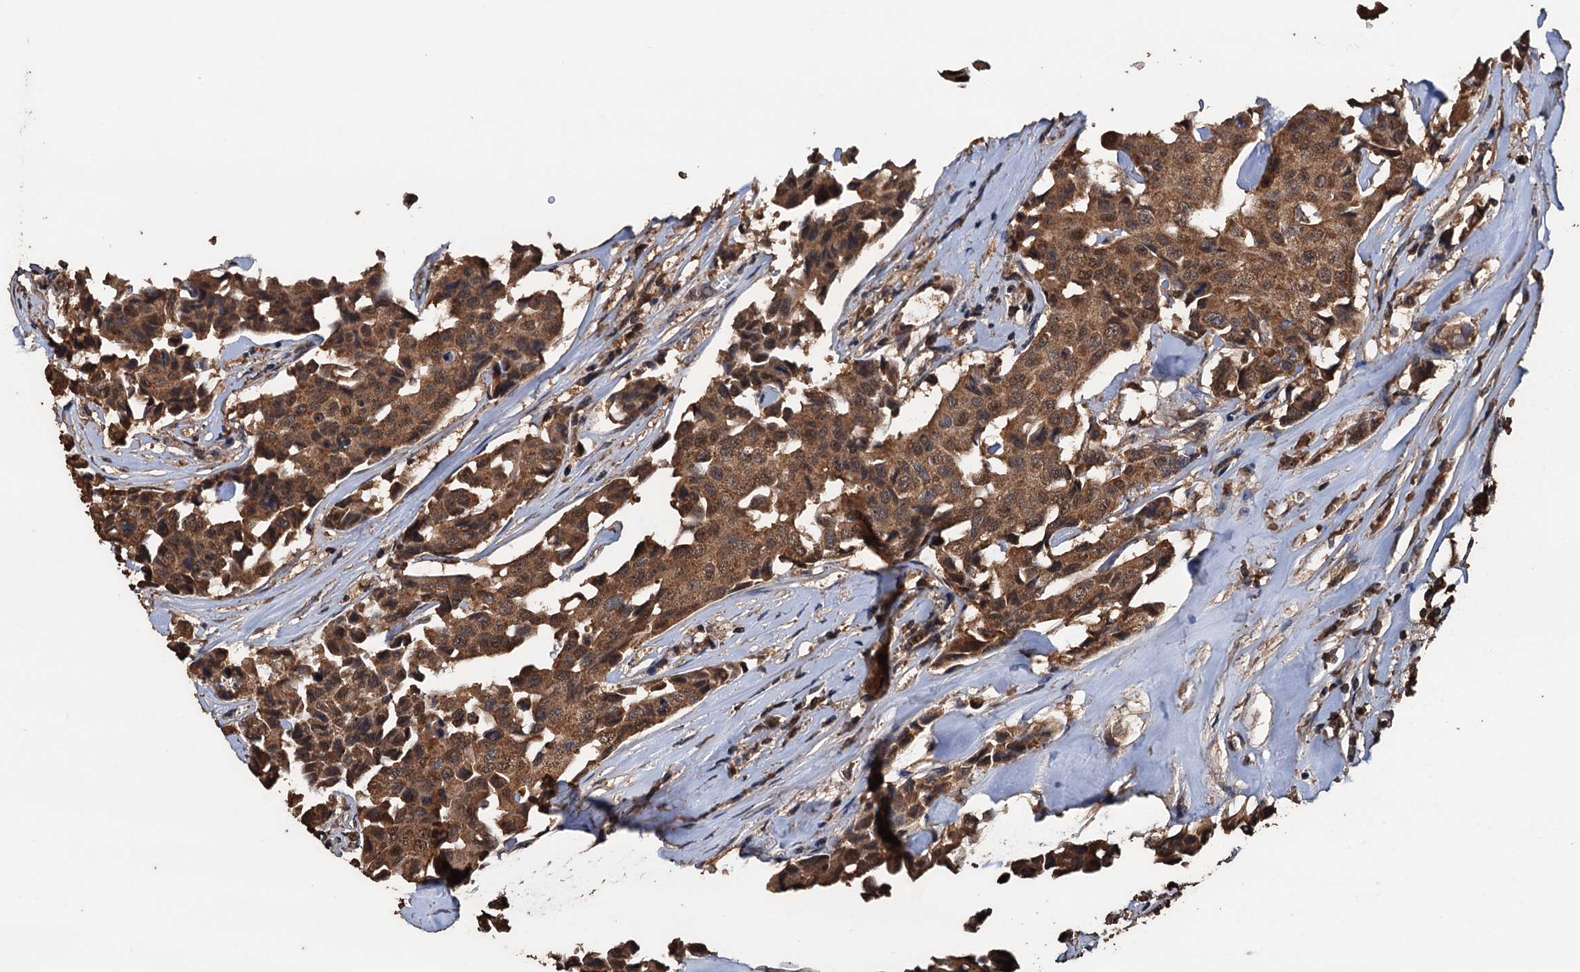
{"staining": {"intensity": "moderate", "quantity": ">75%", "location": "cytoplasmic/membranous,nuclear"}, "tissue": "breast cancer", "cell_type": "Tumor cells", "image_type": "cancer", "snomed": [{"axis": "morphology", "description": "Duct carcinoma"}, {"axis": "topography", "description": "Breast"}], "caption": "The image reveals a brown stain indicating the presence of a protein in the cytoplasmic/membranous and nuclear of tumor cells in breast infiltrating ductal carcinoma.", "gene": "PSMD9", "patient": {"sex": "female", "age": 80}}